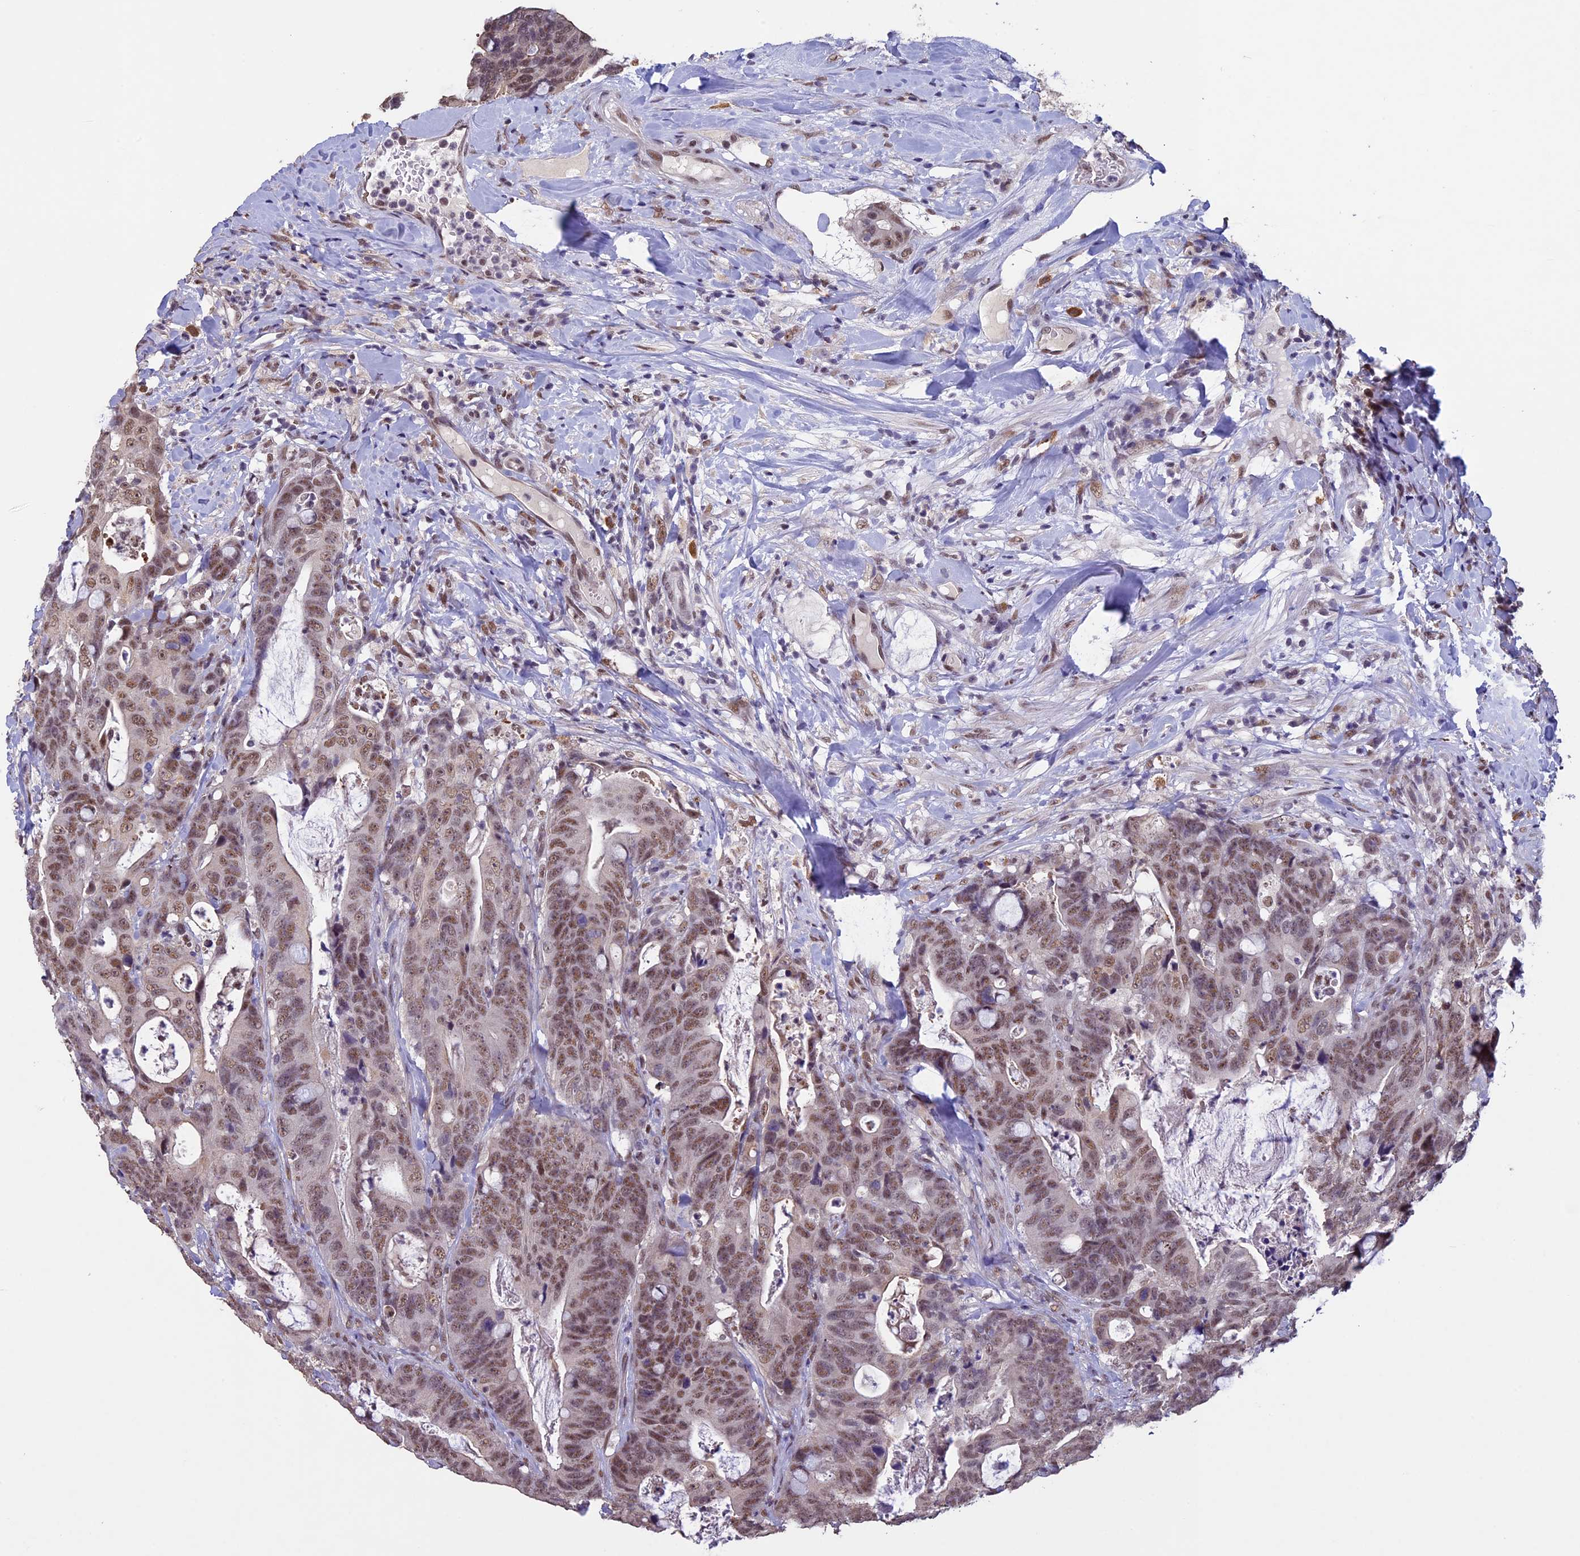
{"staining": {"intensity": "moderate", "quantity": ">75%", "location": "nuclear"}, "tissue": "colorectal cancer", "cell_type": "Tumor cells", "image_type": "cancer", "snomed": [{"axis": "morphology", "description": "Adenocarcinoma, NOS"}, {"axis": "topography", "description": "Colon"}], "caption": "A medium amount of moderate nuclear positivity is identified in approximately >75% of tumor cells in colorectal cancer tissue.", "gene": "RNF40", "patient": {"sex": "female", "age": 82}}